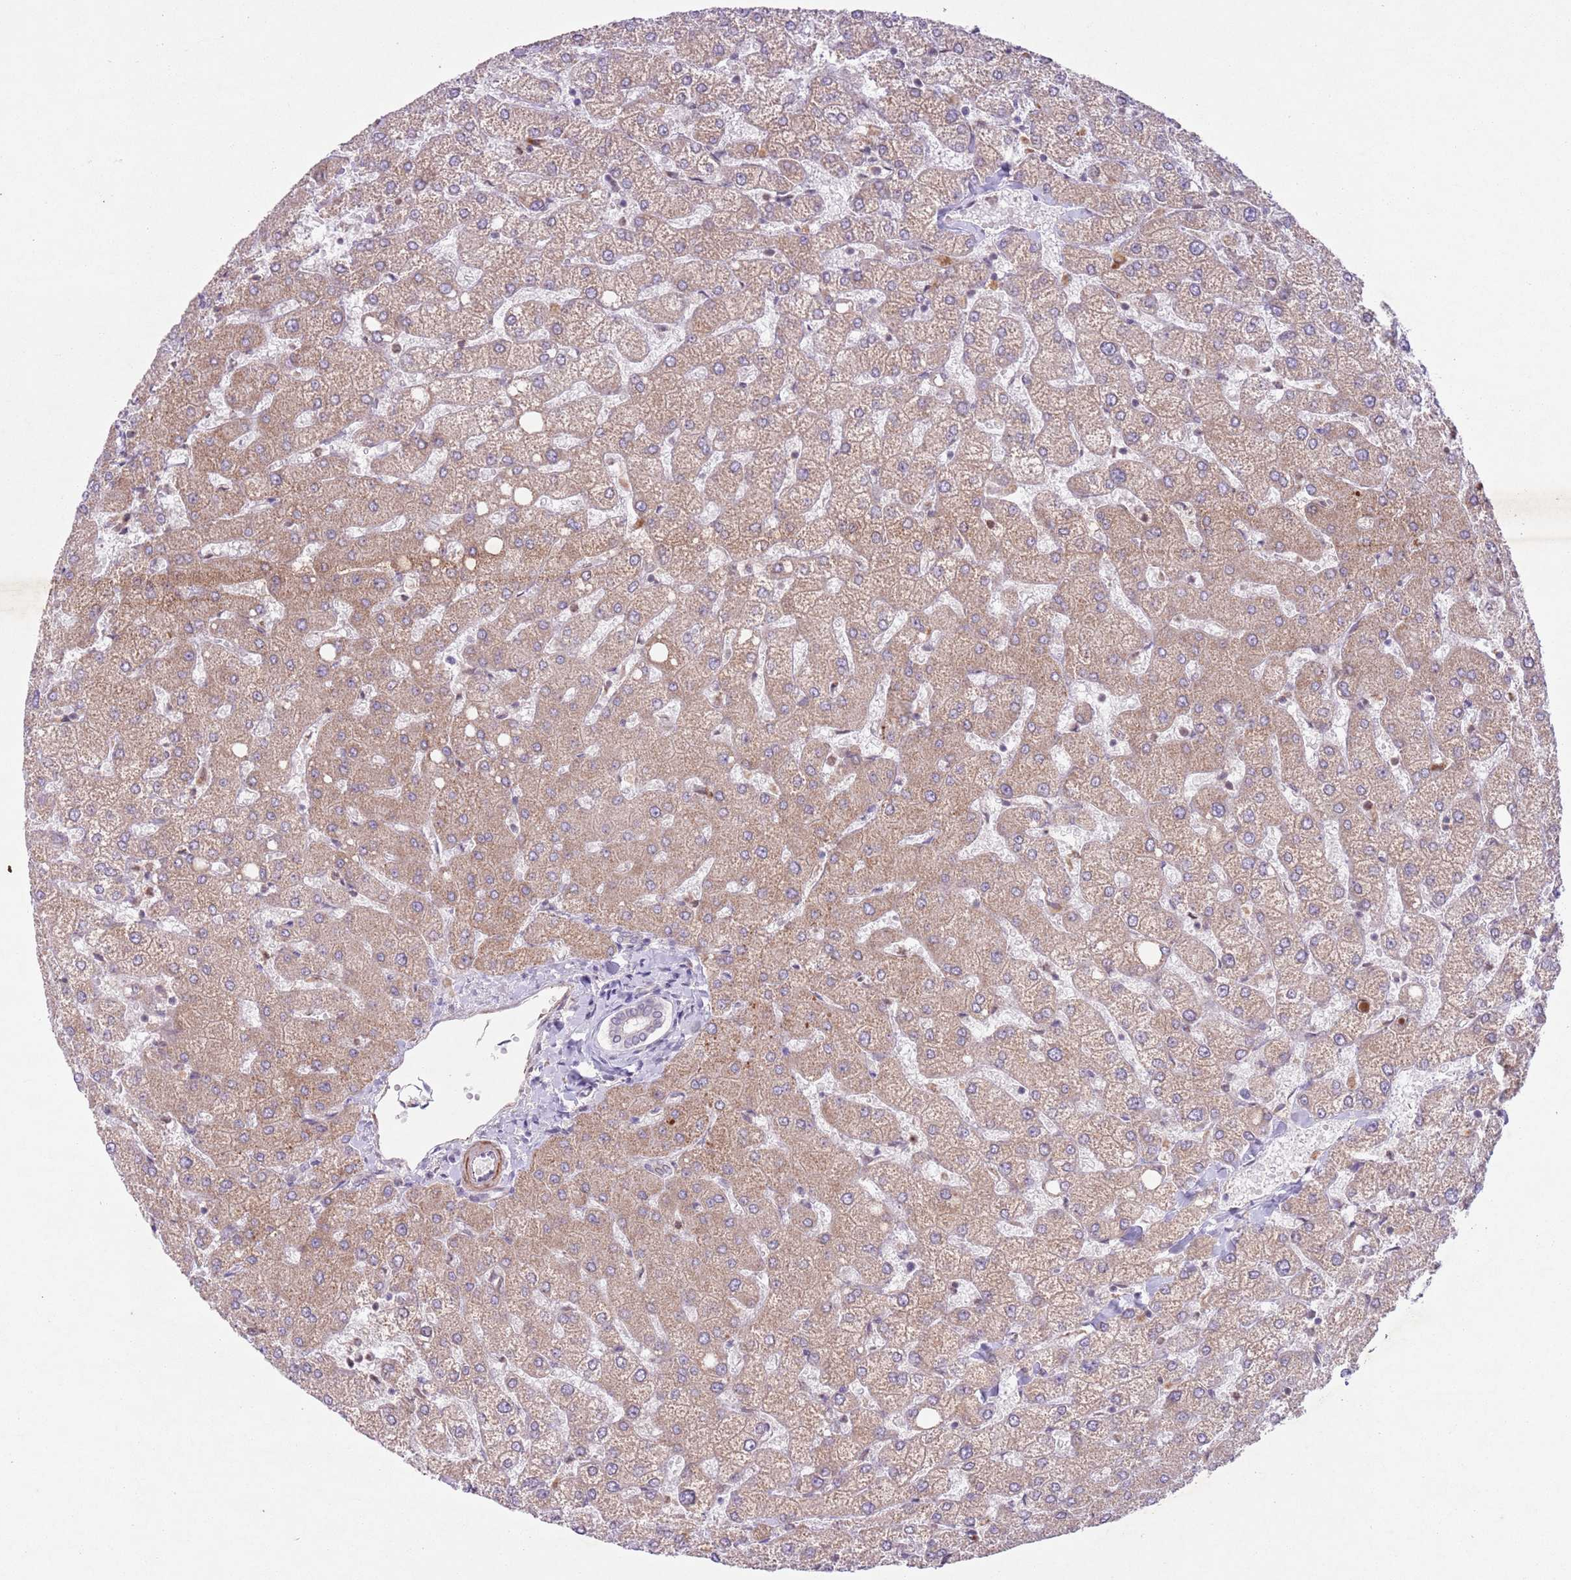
{"staining": {"intensity": "negative", "quantity": "none", "location": "none"}, "tissue": "liver", "cell_type": "Cholangiocytes", "image_type": "normal", "snomed": [{"axis": "morphology", "description": "Normal tissue, NOS"}, {"axis": "topography", "description": "Liver"}], "caption": "This is a micrograph of immunohistochemistry staining of unremarkable liver, which shows no staining in cholangiocytes.", "gene": "CCNI", "patient": {"sex": "female", "age": 54}}